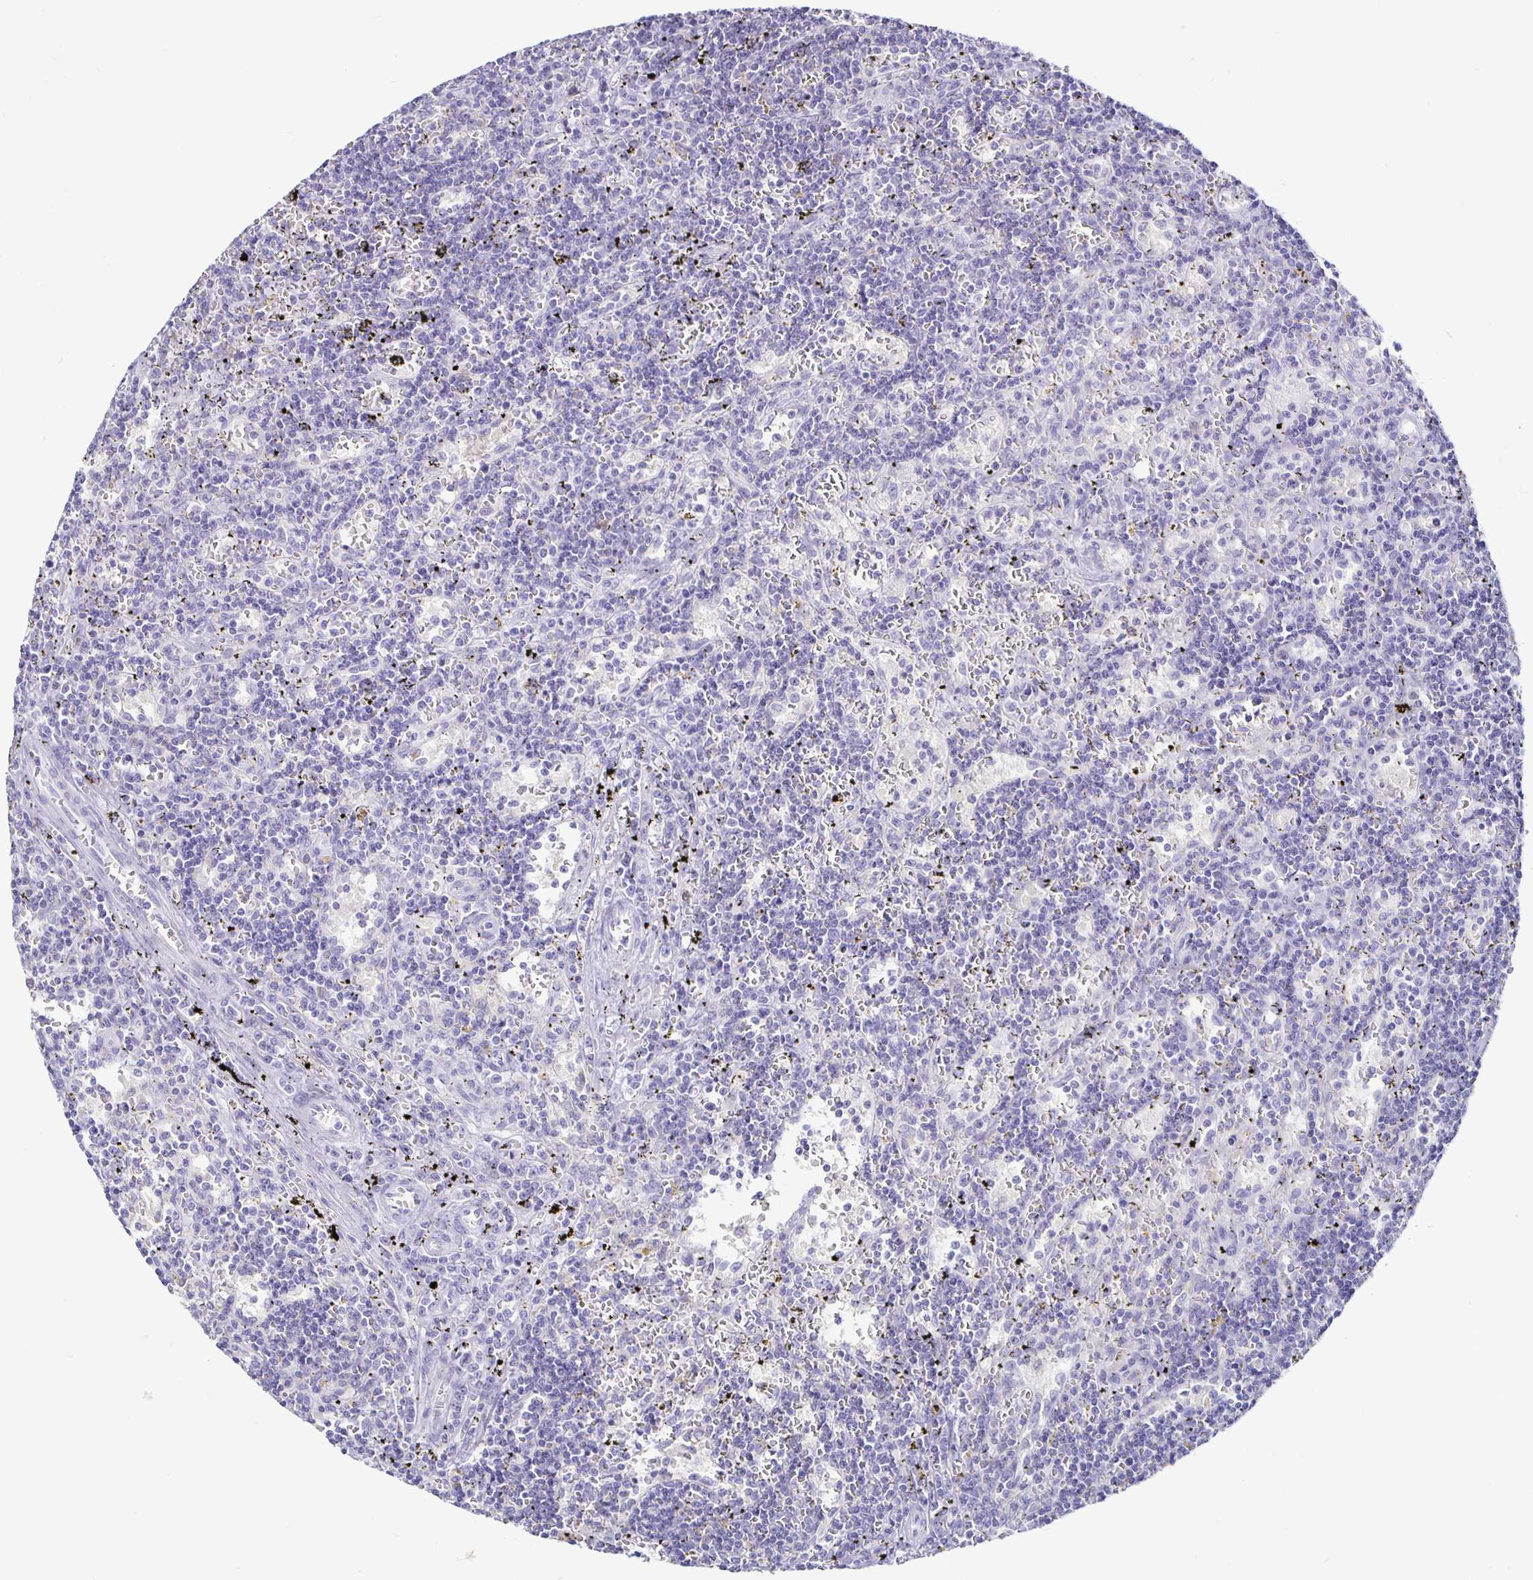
{"staining": {"intensity": "negative", "quantity": "none", "location": "none"}, "tissue": "lymphoma", "cell_type": "Tumor cells", "image_type": "cancer", "snomed": [{"axis": "morphology", "description": "Malignant lymphoma, non-Hodgkin's type, Low grade"}, {"axis": "topography", "description": "Spleen"}], "caption": "Immunohistochemistry histopathology image of human malignant lymphoma, non-Hodgkin's type (low-grade) stained for a protein (brown), which displays no expression in tumor cells. (DAB (3,3'-diaminobenzidine) immunohistochemistry, high magnification).", "gene": "SIRPA", "patient": {"sex": "male", "age": 60}}